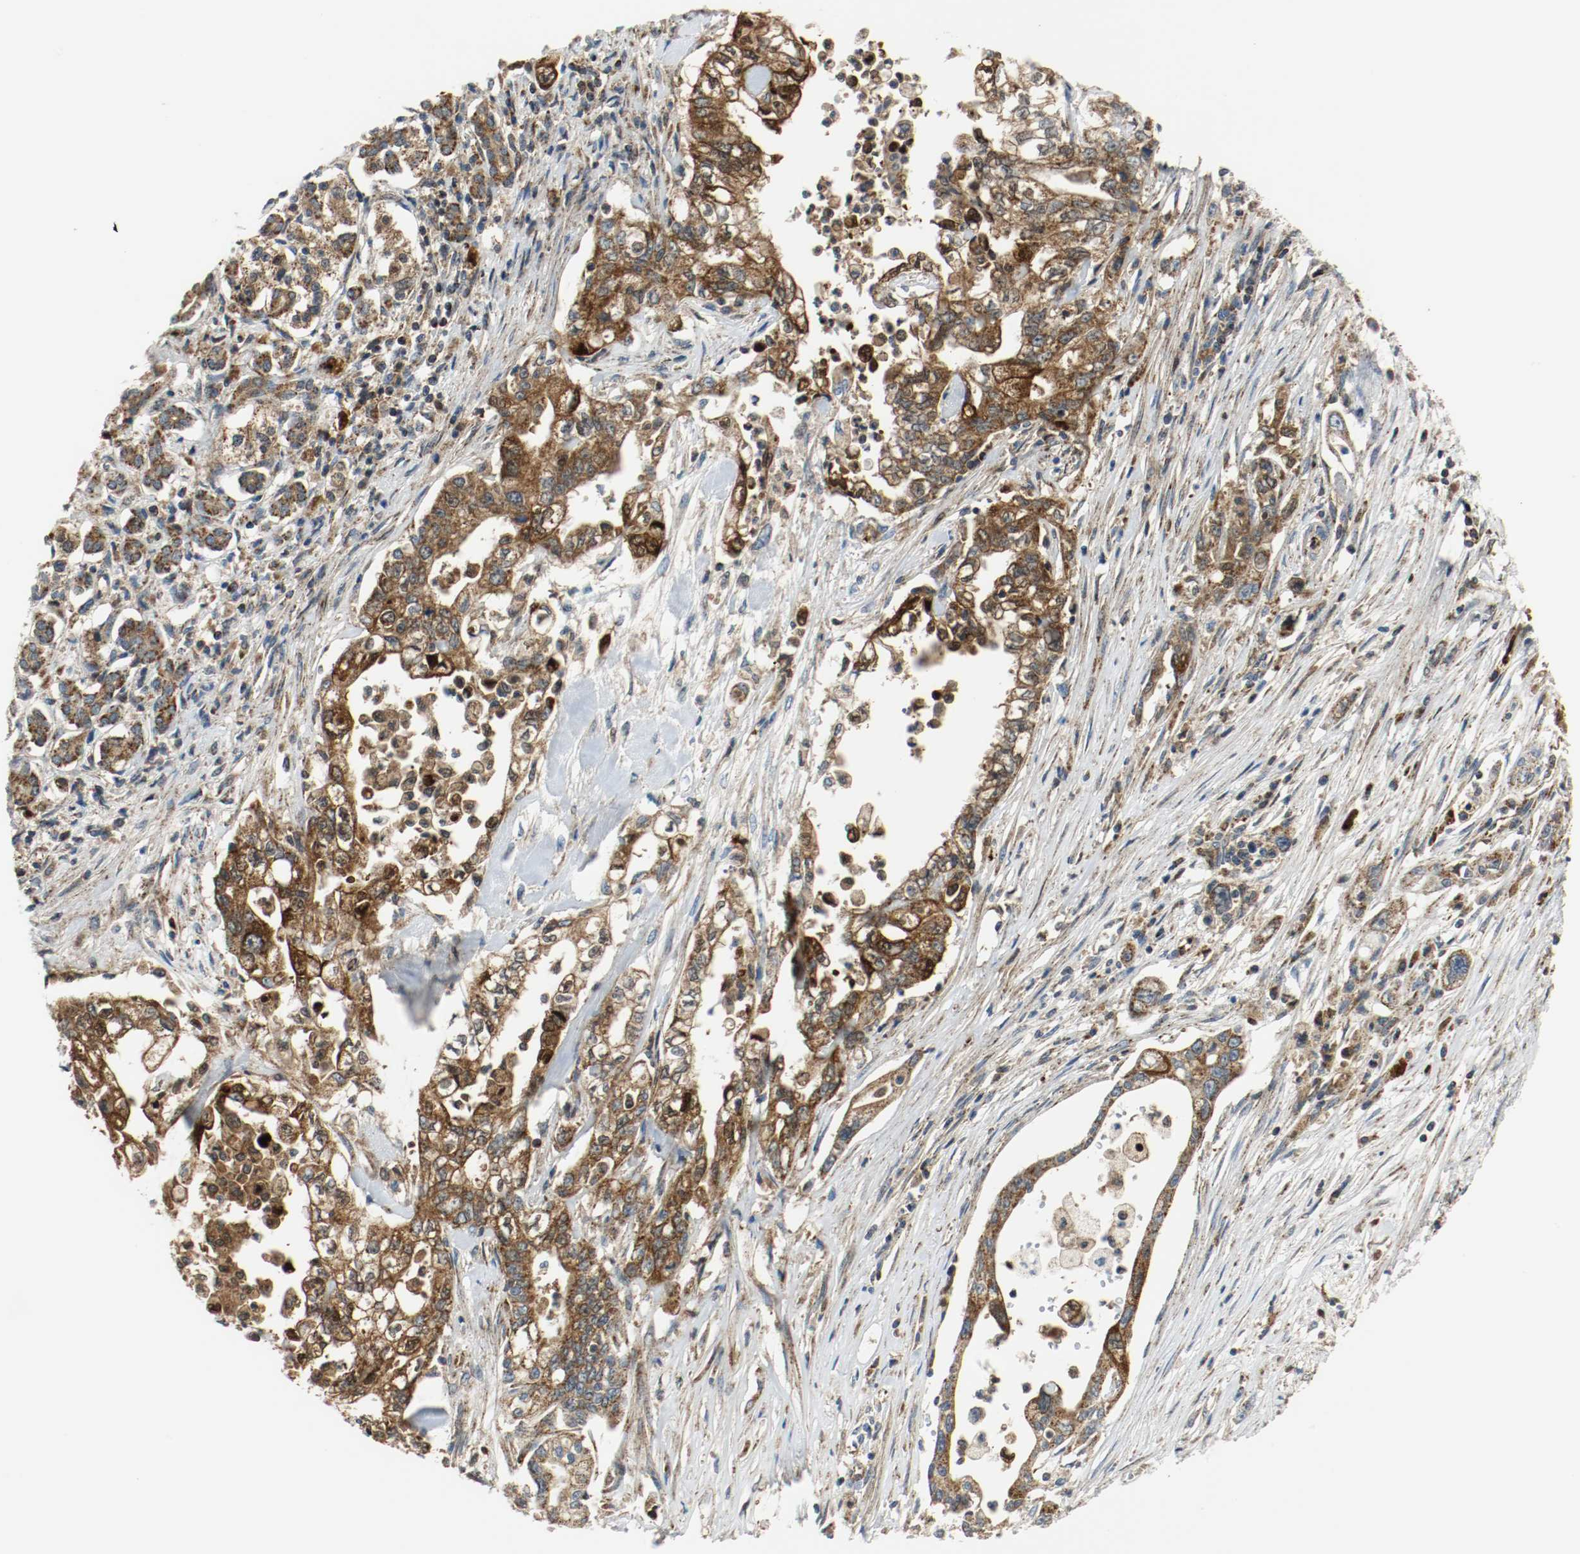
{"staining": {"intensity": "strong", "quantity": ">75%", "location": "cytoplasmic/membranous"}, "tissue": "pancreatic cancer", "cell_type": "Tumor cells", "image_type": "cancer", "snomed": [{"axis": "morphology", "description": "Normal tissue, NOS"}, {"axis": "topography", "description": "Pancreas"}], "caption": "This photomicrograph shows pancreatic cancer stained with IHC to label a protein in brown. The cytoplasmic/membranous of tumor cells show strong positivity for the protein. Nuclei are counter-stained blue.", "gene": "TXNRD1", "patient": {"sex": "male", "age": 42}}